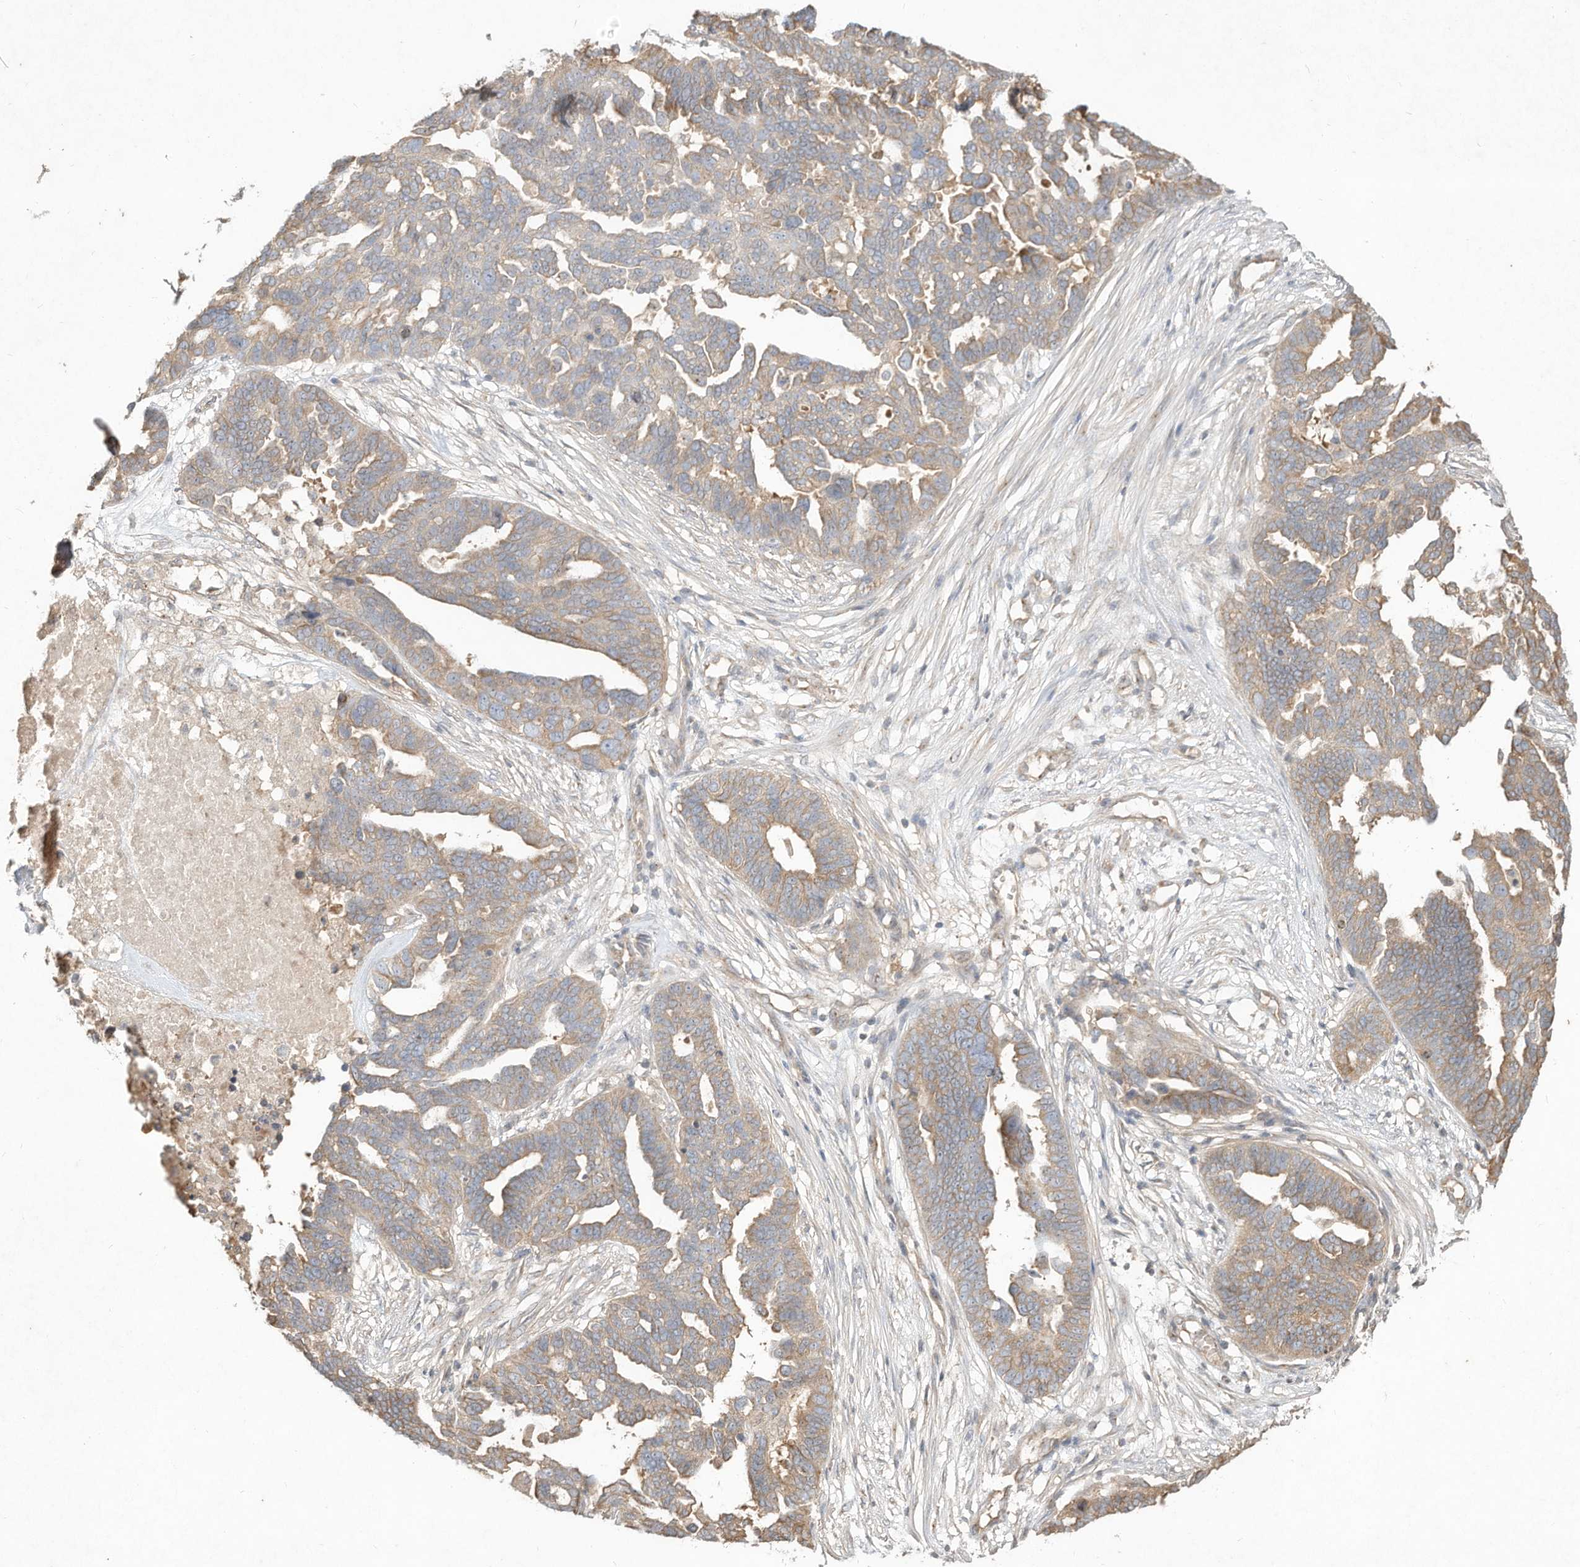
{"staining": {"intensity": "weak", "quantity": "25%-75%", "location": "cytoplasmic/membranous"}, "tissue": "ovarian cancer", "cell_type": "Tumor cells", "image_type": "cancer", "snomed": [{"axis": "morphology", "description": "Cystadenocarcinoma, serous, NOS"}, {"axis": "topography", "description": "Ovary"}], "caption": "Serous cystadenocarcinoma (ovarian) stained for a protein shows weak cytoplasmic/membranous positivity in tumor cells. (DAB IHC with brightfield microscopy, high magnification).", "gene": "DYNC1I2", "patient": {"sex": "female", "age": 59}}